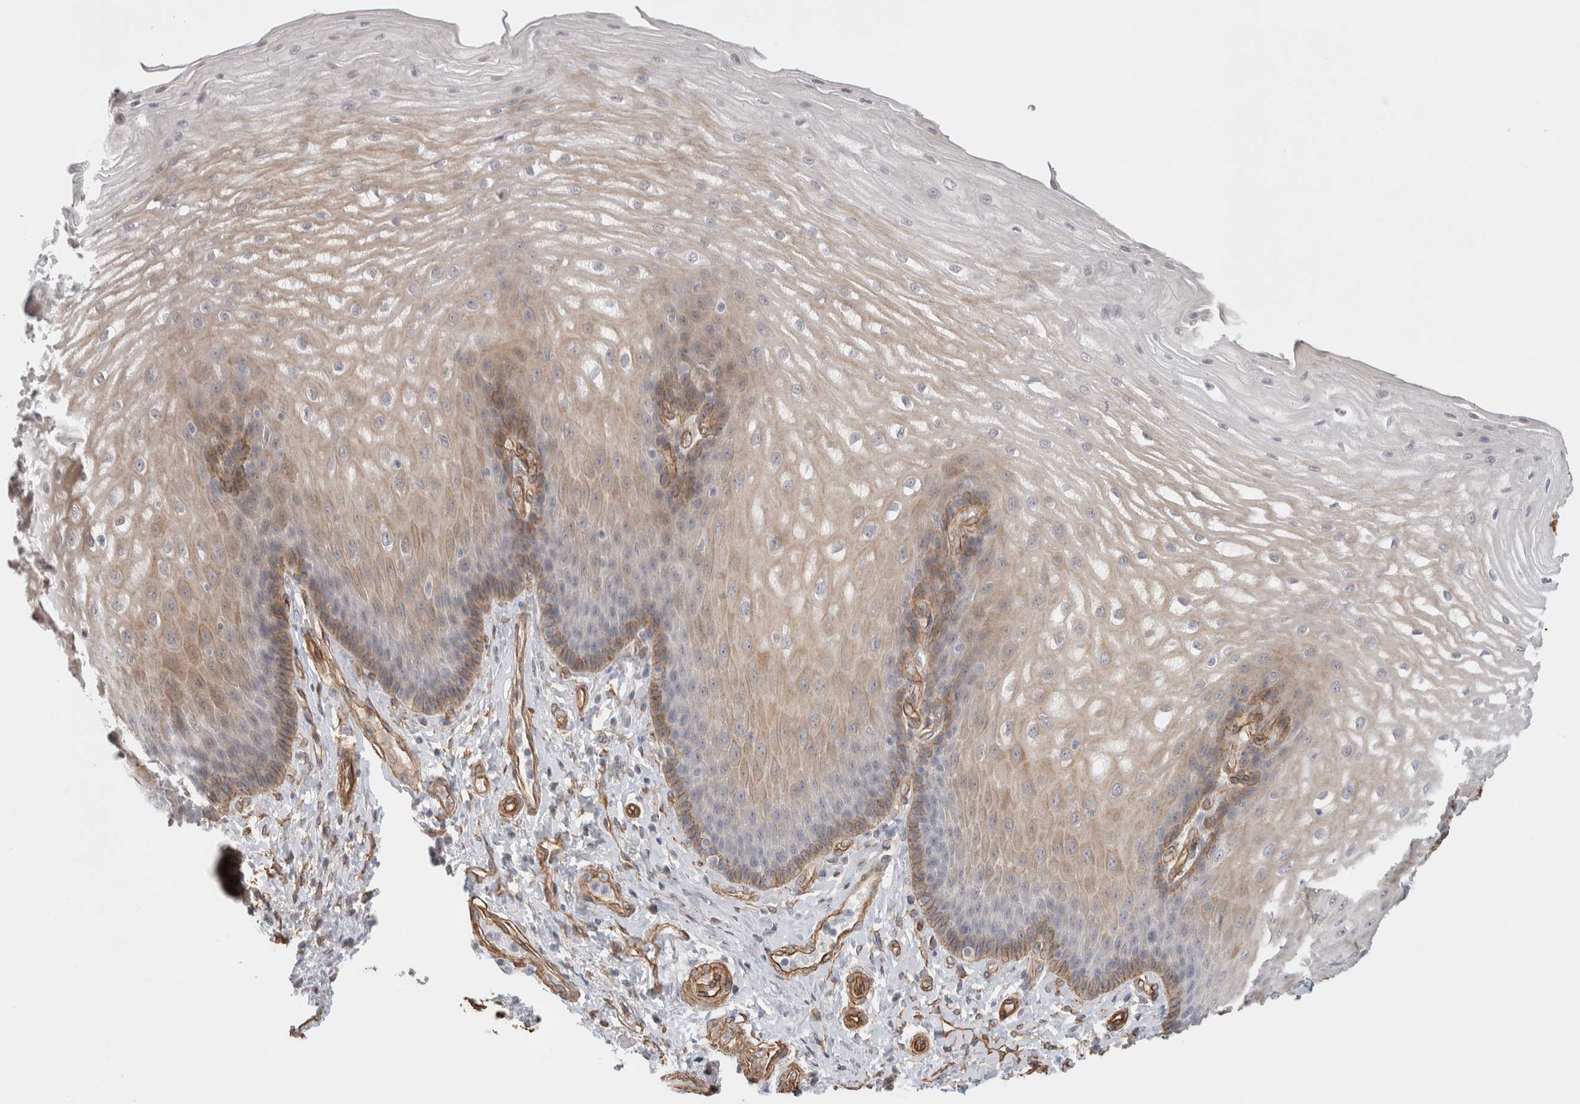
{"staining": {"intensity": "moderate", "quantity": "<25%", "location": "cytoplasmic/membranous"}, "tissue": "esophagus", "cell_type": "Squamous epithelial cells", "image_type": "normal", "snomed": [{"axis": "morphology", "description": "Normal tissue, NOS"}, {"axis": "topography", "description": "Esophagus"}], "caption": "Immunohistochemical staining of benign esophagus reveals low levels of moderate cytoplasmic/membranous positivity in approximately <25% of squamous epithelial cells. (DAB (3,3'-diaminobenzidine) IHC with brightfield microscopy, high magnification).", "gene": "CAAP1", "patient": {"sex": "male", "age": 54}}